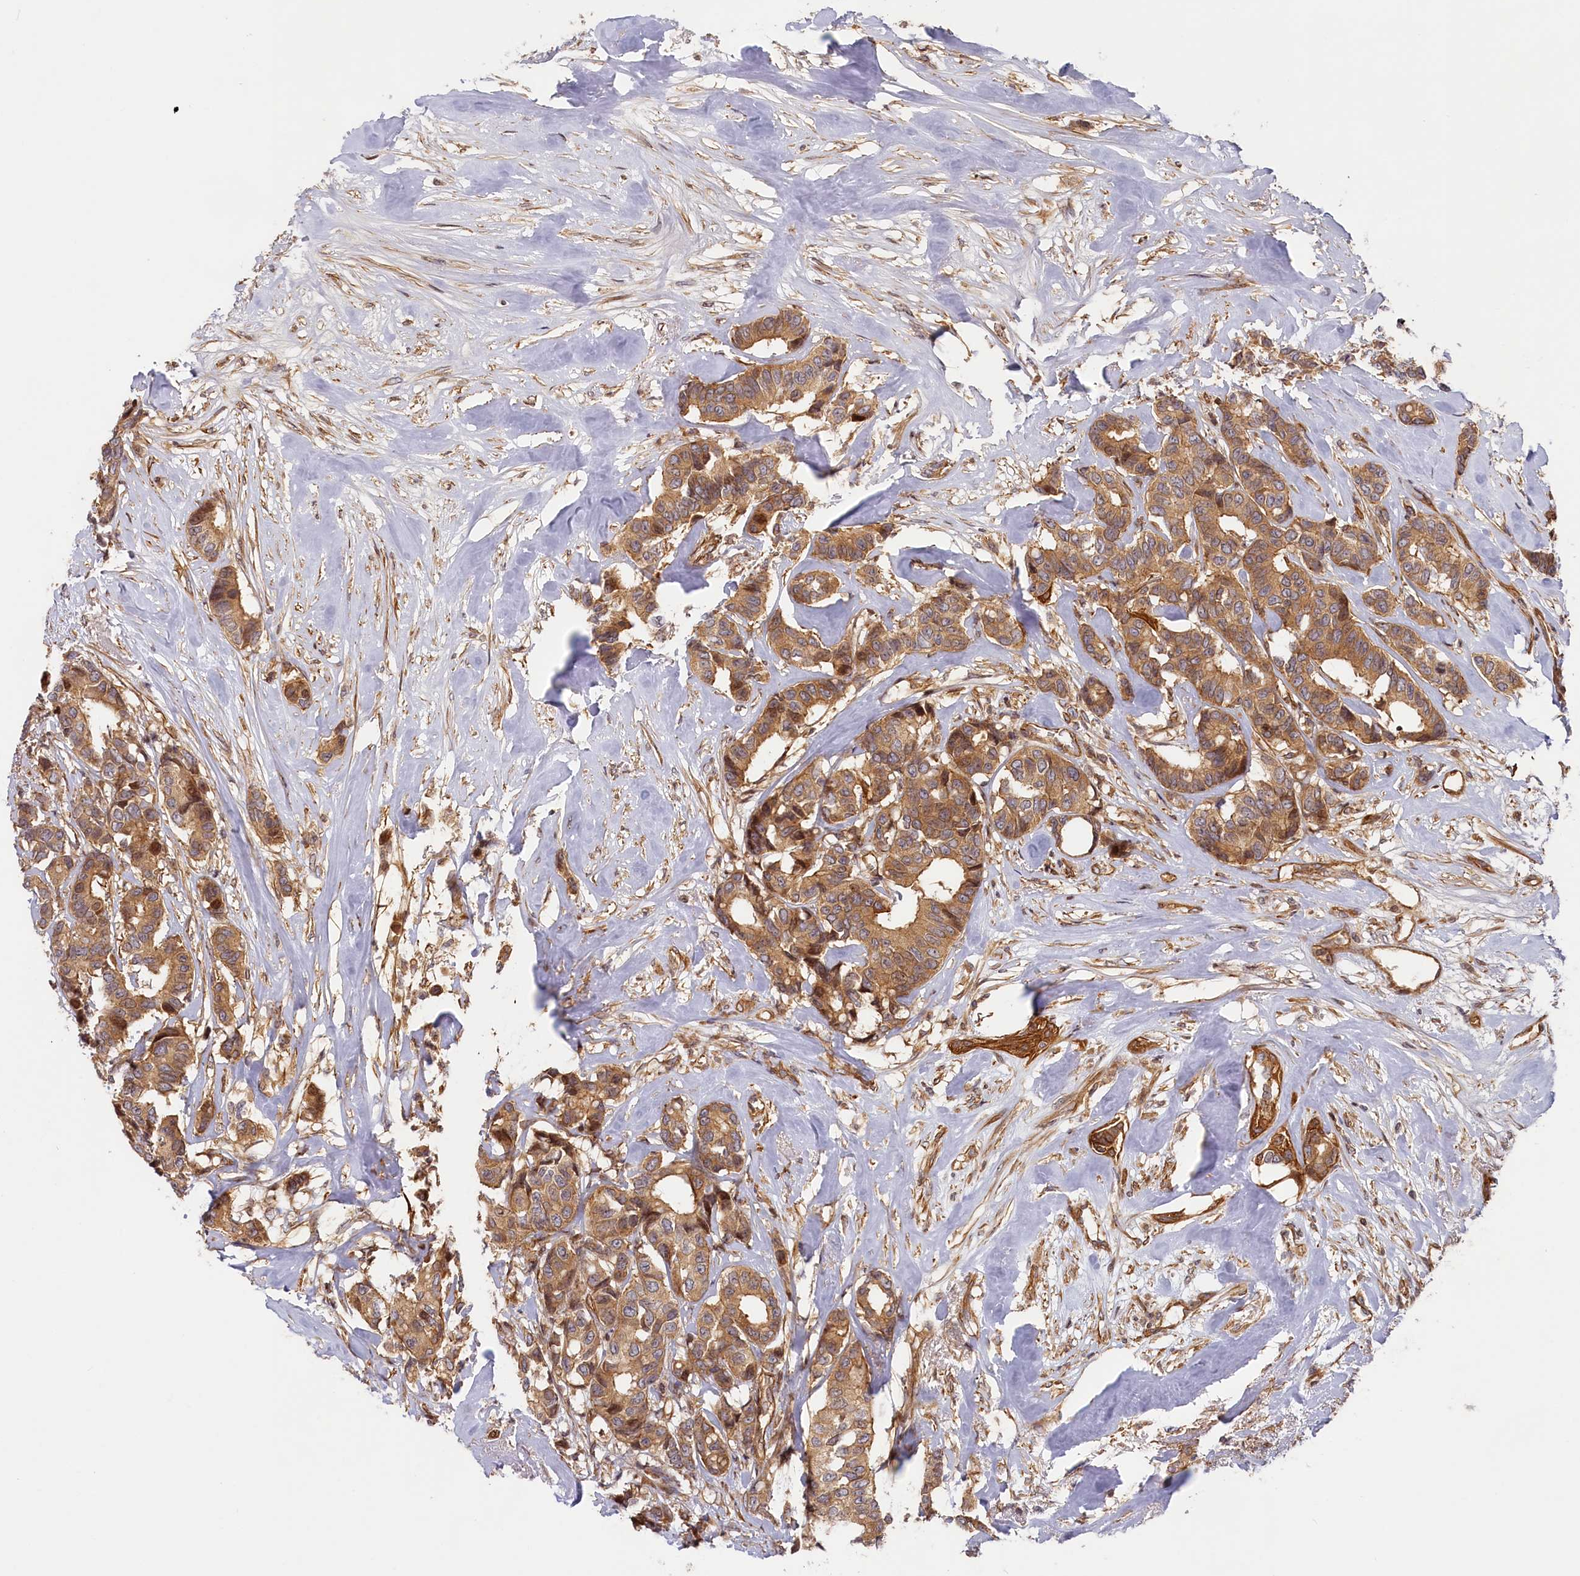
{"staining": {"intensity": "moderate", "quantity": ">75%", "location": "cytoplasmic/membranous"}, "tissue": "breast cancer", "cell_type": "Tumor cells", "image_type": "cancer", "snomed": [{"axis": "morphology", "description": "Duct carcinoma"}, {"axis": "topography", "description": "Breast"}], "caption": "Breast cancer was stained to show a protein in brown. There is medium levels of moderate cytoplasmic/membranous expression in approximately >75% of tumor cells. Nuclei are stained in blue.", "gene": "CEP44", "patient": {"sex": "female", "age": 87}}